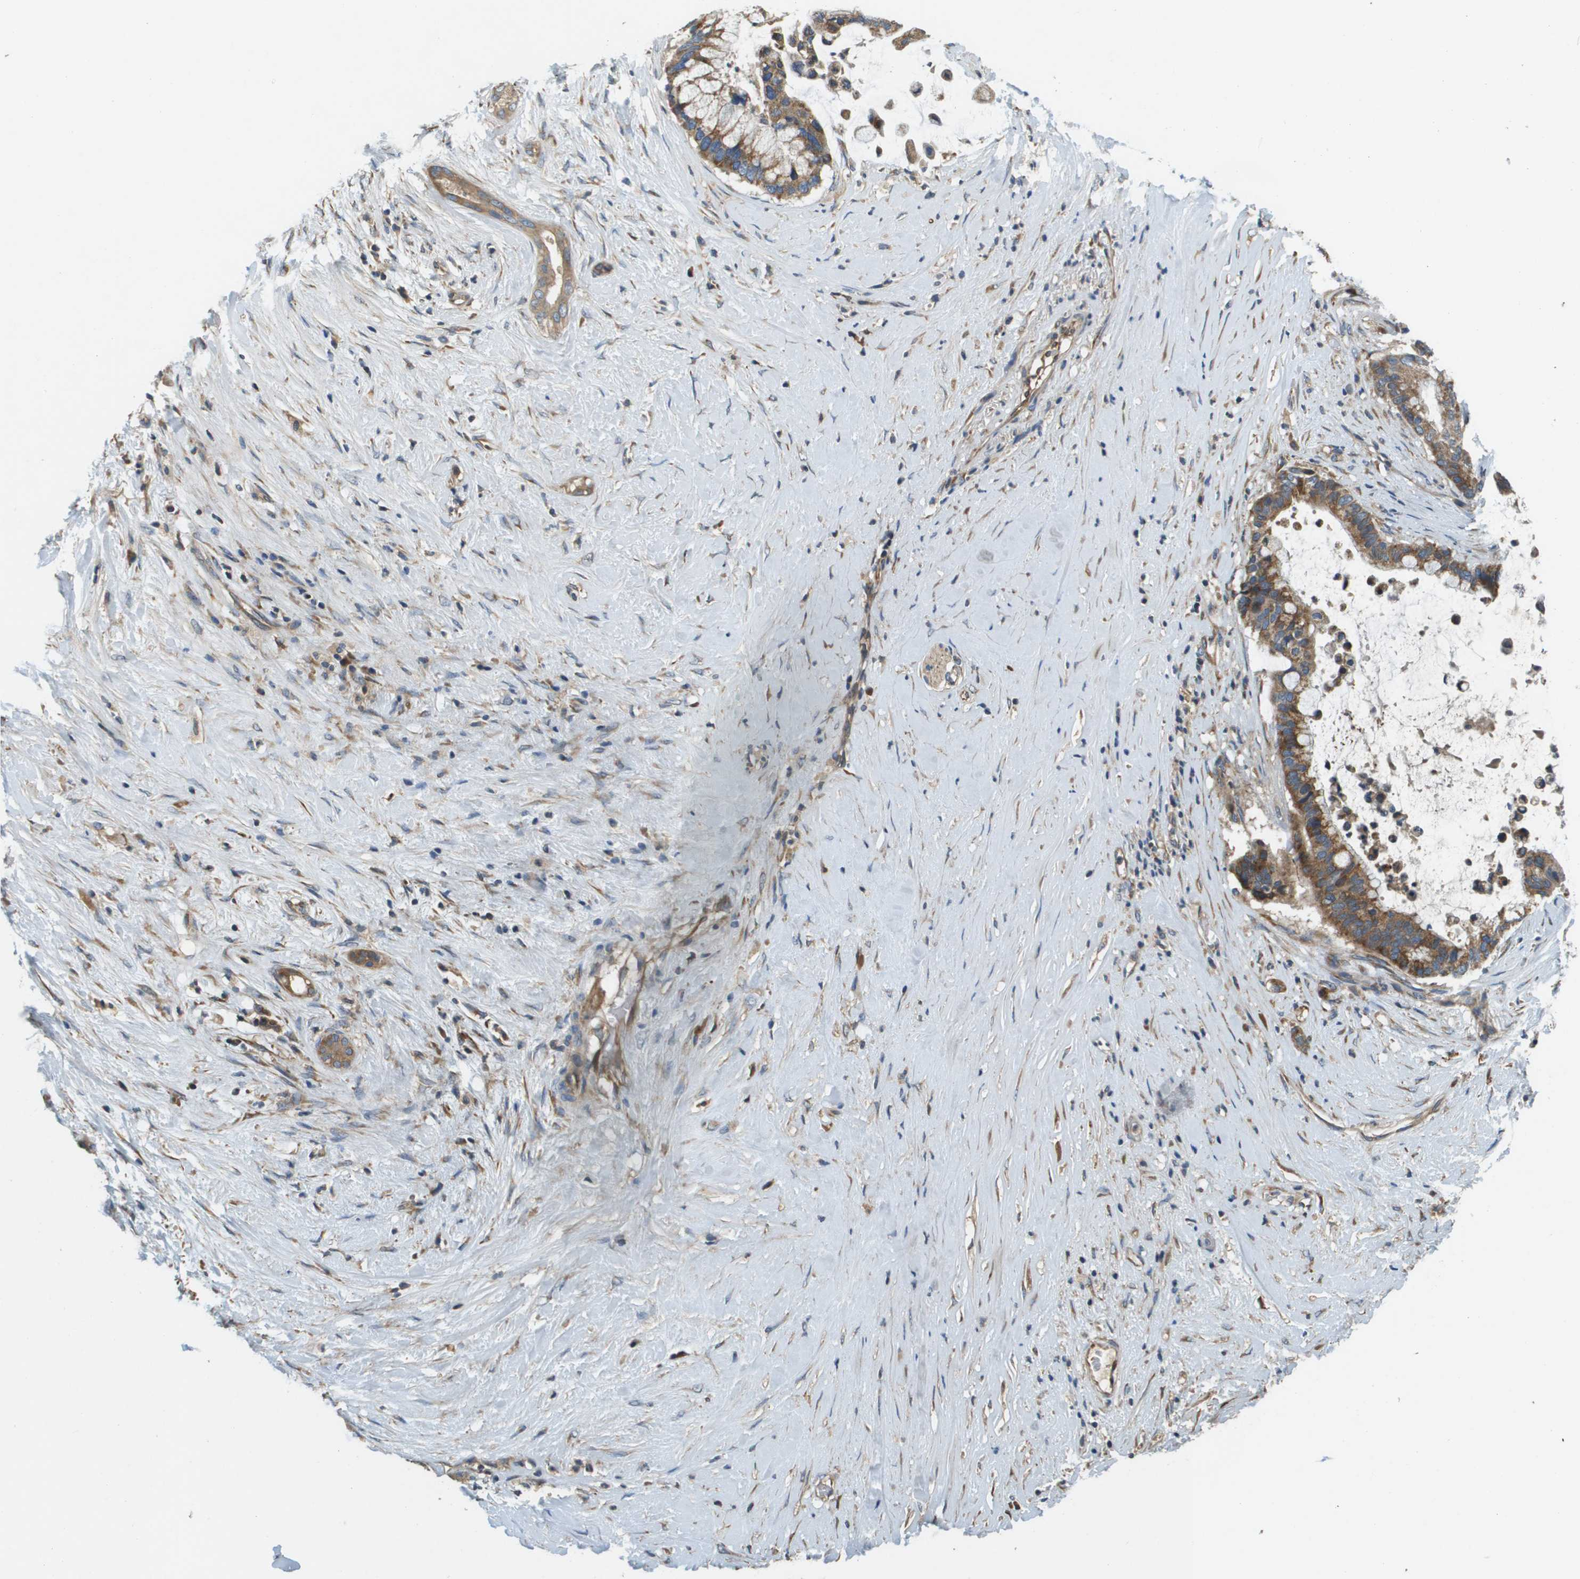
{"staining": {"intensity": "moderate", "quantity": ">75%", "location": "cytoplasmic/membranous"}, "tissue": "pancreatic cancer", "cell_type": "Tumor cells", "image_type": "cancer", "snomed": [{"axis": "morphology", "description": "Adenocarcinoma, NOS"}, {"axis": "topography", "description": "Pancreas"}], "caption": "This is an image of IHC staining of pancreatic cancer, which shows moderate positivity in the cytoplasmic/membranous of tumor cells.", "gene": "SAMSN1", "patient": {"sex": "male", "age": 41}}